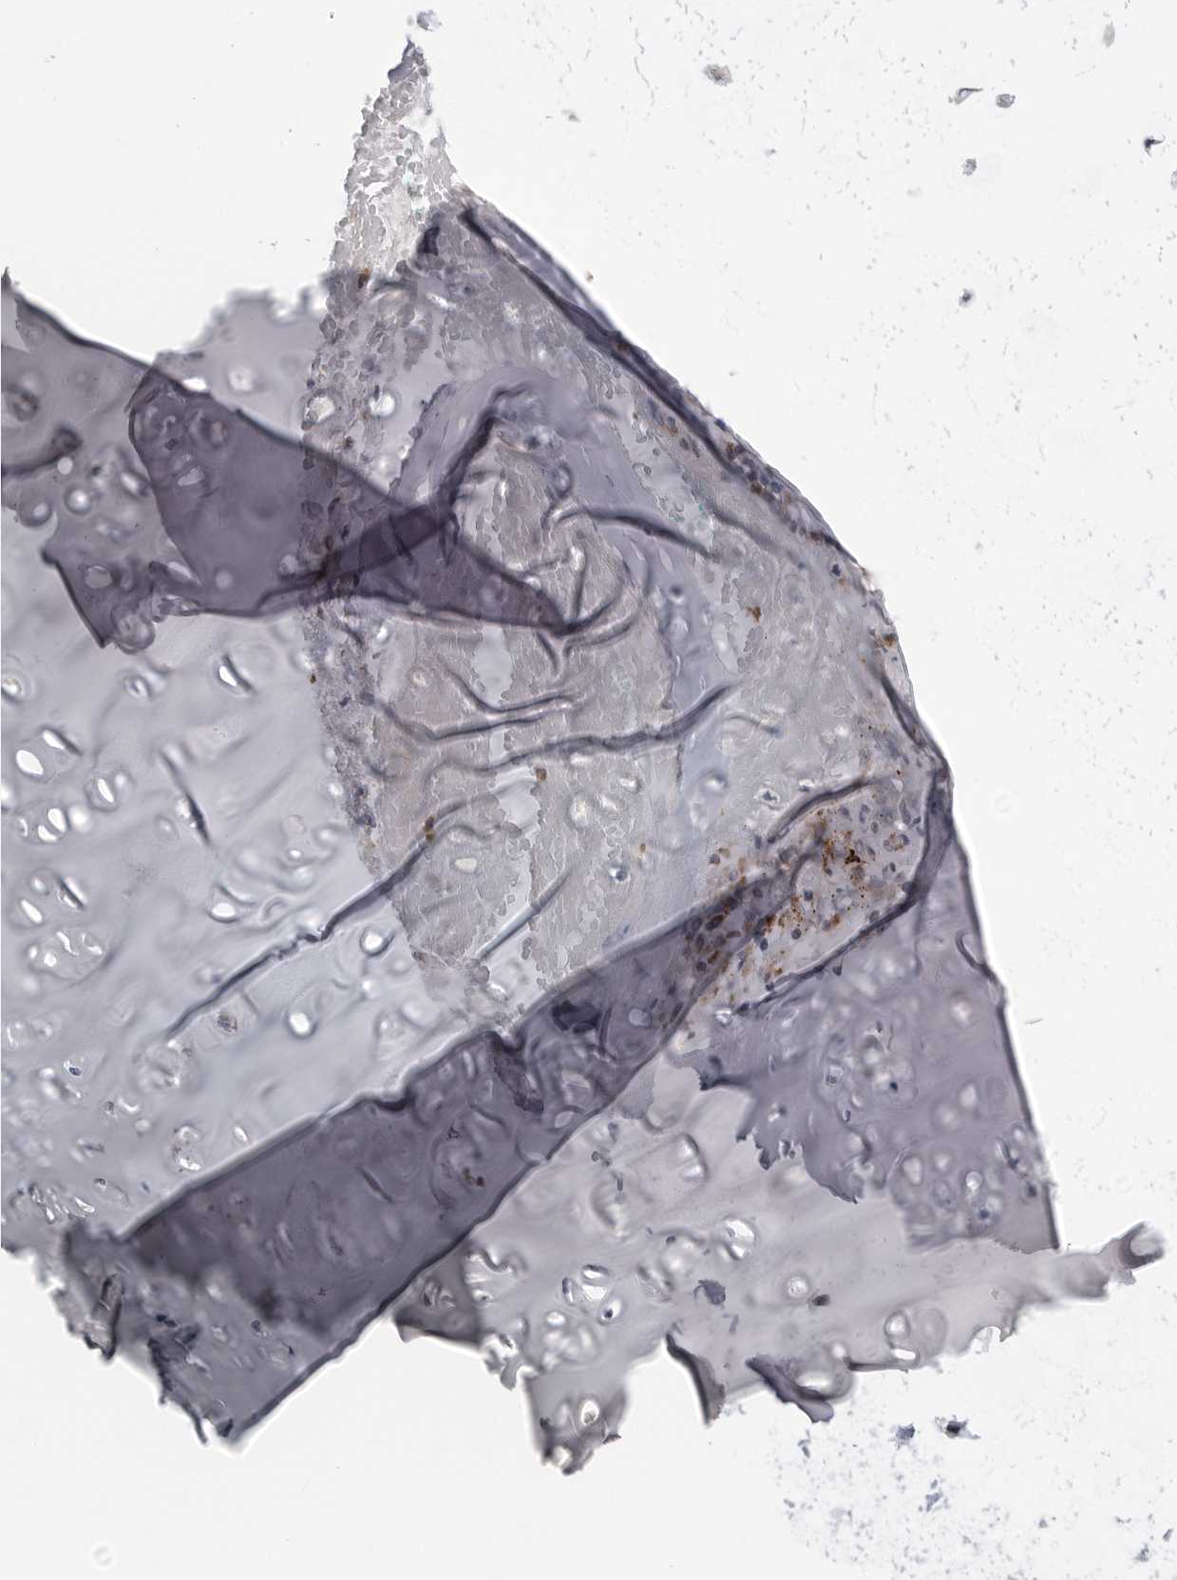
{"staining": {"intensity": "negative", "quantity": "none", "location": "none"}, "tissue": "adipose tissue", "cell_type": "Adipocytes", "image_type": "normal", "snomed": [{"axis": "morphology", "description": "Normal tissue, NOS"}, {"axis": "morphology", "description": "Basal cell carcinoma"}, {"axis": "topography", "description": "Cartilage tissue"}, {"axis": "topography", "description": "Nasopharynx"}, {"axis": "topography", "description": "Oral tissue"}], "caption": "High power microscopy histopathology image of an immunohistochemistry photomicrograph of benign adipose tissue, revealing no significant staining in adipocytes.", "gene": "CDK20", "patient": {"sex": "female", "age": 77}}